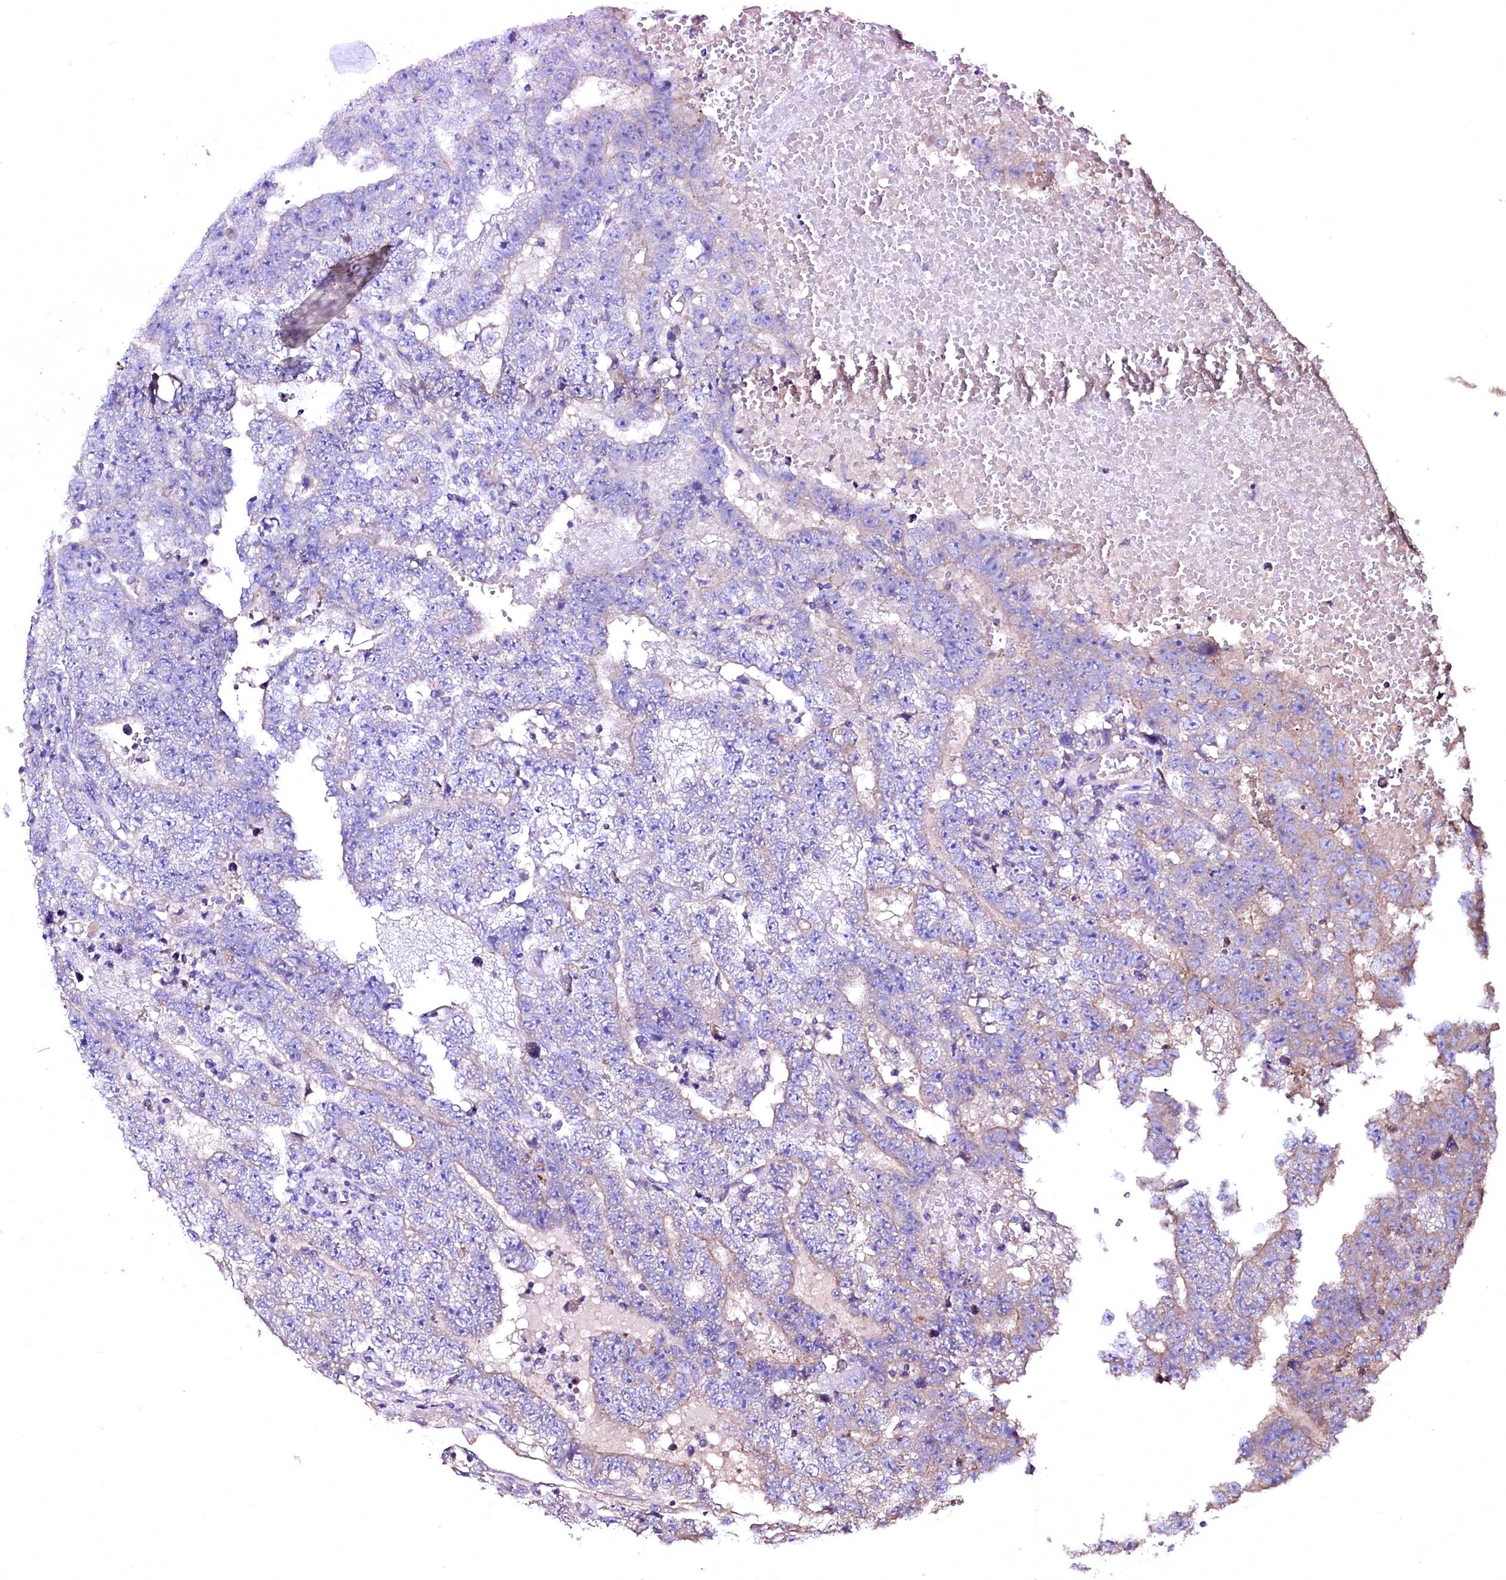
{"staining": {"intensity": "weak", "quantity": "<25%", "location": "cytoplasmic/membranous"}, "tissue": "testis cancer", "cell_type": "Tumor cells", "image_type": "cancer", "snomed": [{"axis": "morphology", "description": "Carcinoma, Embryonal, NOS"}, {"axis": "topography", "description": "Testis"}], "caption": "High magnification brightfield microscopy of embryonal carcinoma (testis) stained with DAB (3,3'-diaminobenzidine) (brown) and counterstained with hematoxylin (blue): tumor cells show no significant expression.", "gene": "TBCEL", "patient": {"sex": "male", "age": 25}}